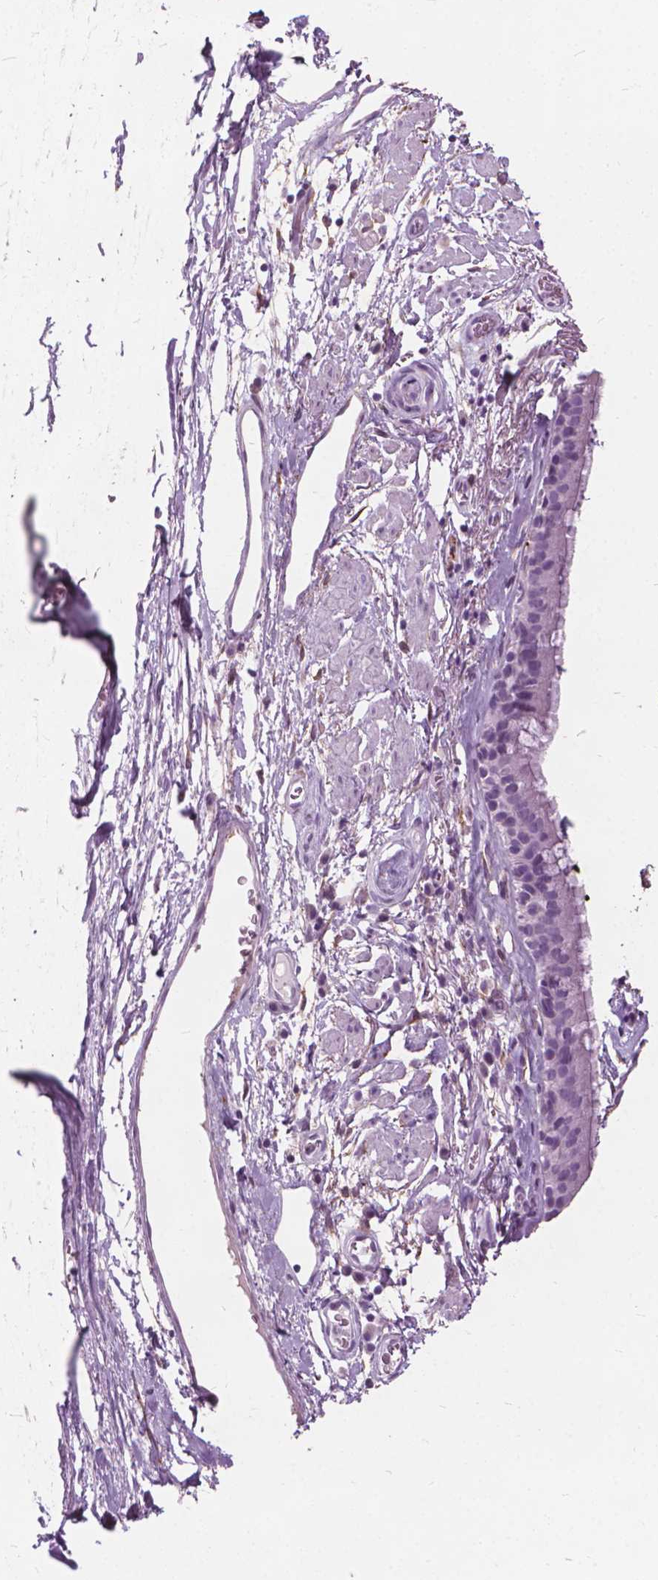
{"staining": {"intensity": "negative", "quantity": "none", "location": "none"}, "tissue": "bronchus", "cell_type": "Respiratory epithelial cells", "image_type": "normal", "snomed": [{"axis": "morphology", "description": "Normal tissue, NOS"}, {"axis": "topography", "description": "Cartilage tissue"}, {"axis": "topography", "description": "Bronchus"}], "caption": "DAB (3,3'-diaminobenzidine) immunohistochemical staining of unremarkable human bronchus shows no significant positivity in respiratory epithelial cells. (Stains: DAB (3,3'-diaminobenzidine) immunohistochemistry with hematoxylin counter stain, Microscopy: brightfield microscopy at high magnification).", "gene": "DNM1", "patient": {"sex": "male", "age": 58}}